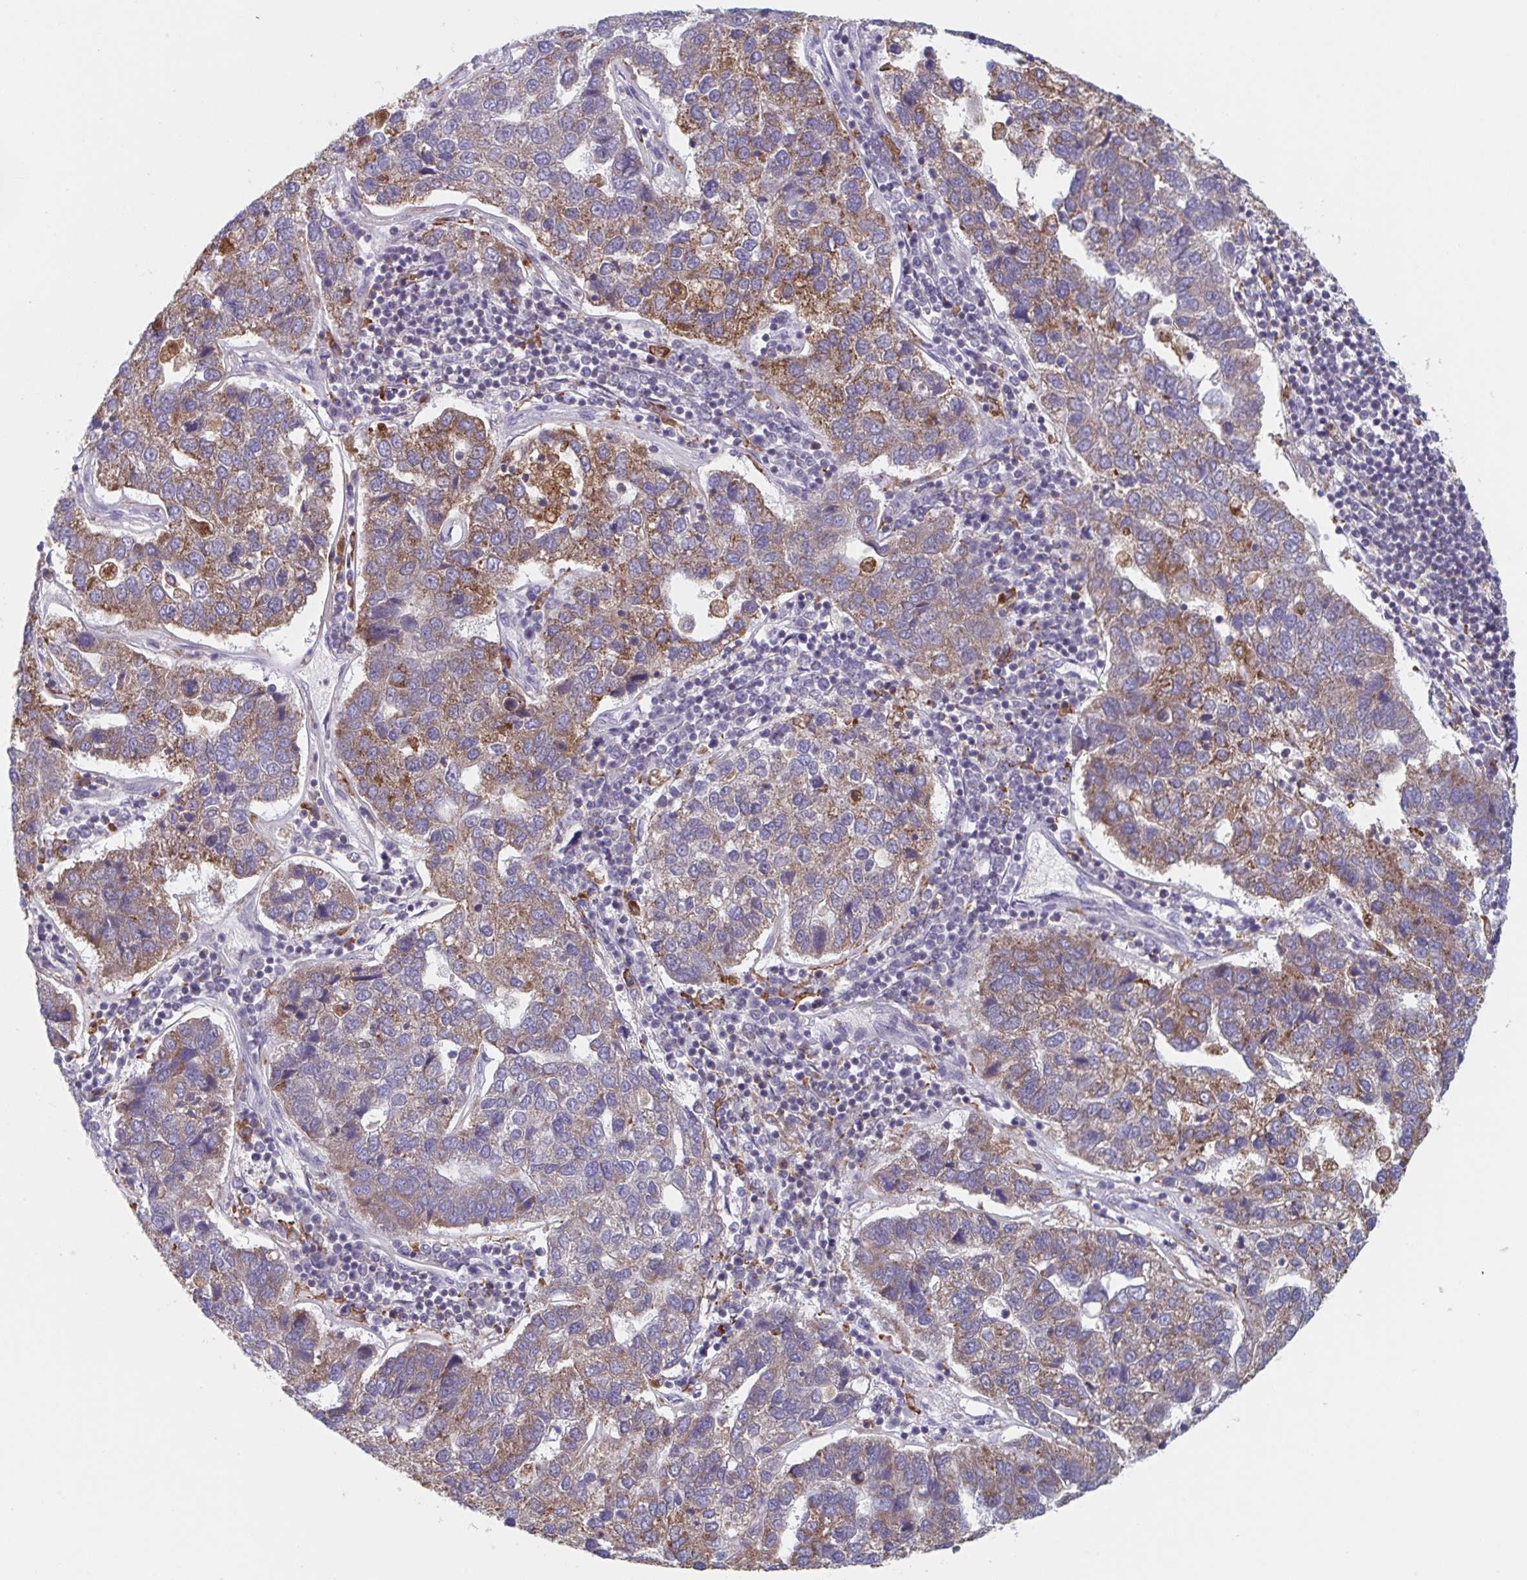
{"staining": {"intensity": "moderate", "quantity": "25%-75%", "location": "cytoplasmic/membranous"}, "tissue": "pancreatic cancer", "cell_type": "Tumor cells", "image_type": "cancer", "snomed": [{"axis": "morphology", "description": "Adenocarcinoma, NOS"}, {"axis": "topography", "description": "Pancreas"}], "caption": "Approximately 25%-75% of tumor cells in human pancreatic adenocarcinoma display moderate cytoplasmic/membranous protein expression as visualized by brown immunohistochemical staining.", "gene": "NIPSNAP1", "patient": {"sex": "female", "age": 61}}